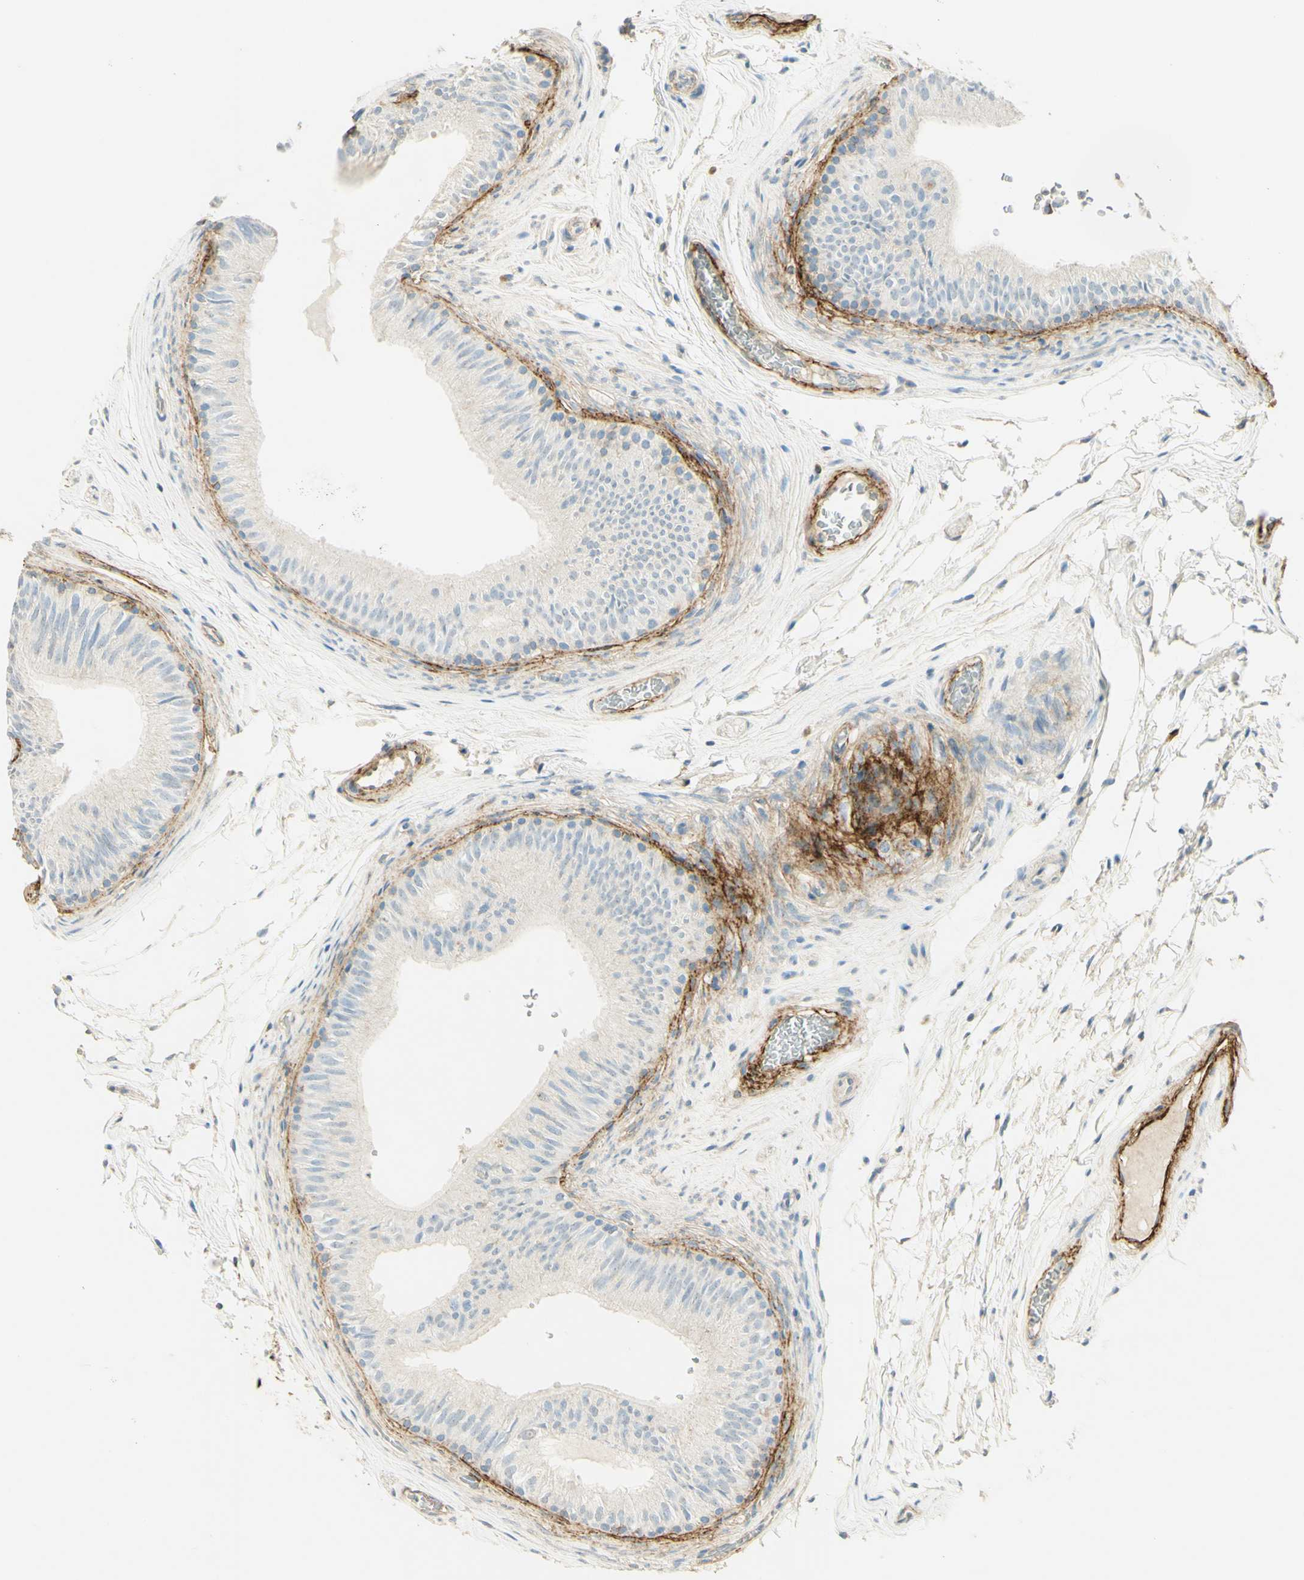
{"staining": {"intensity": "strong", "quantity": "<25%", "location": "cytoplasmic/membranous"}, "tissue": "epididymis", "cell_type": "Glandular cells", "image_type": "normal", "snomed": [{"axis": "morphology", "description": "Normal tissue, NOS"}, {"axis": "topography", "description": "Epididymis"}], "caption": "The image reveals staining of benign epididymis, revealing strong cytoplasmic/membranous protein positivity (brown color) within glandular cells. Ihc stains the protein in brown and the nuclei are stained blue.", "gene": "TNN", "patient": {"sex": "male", "age": 36}}